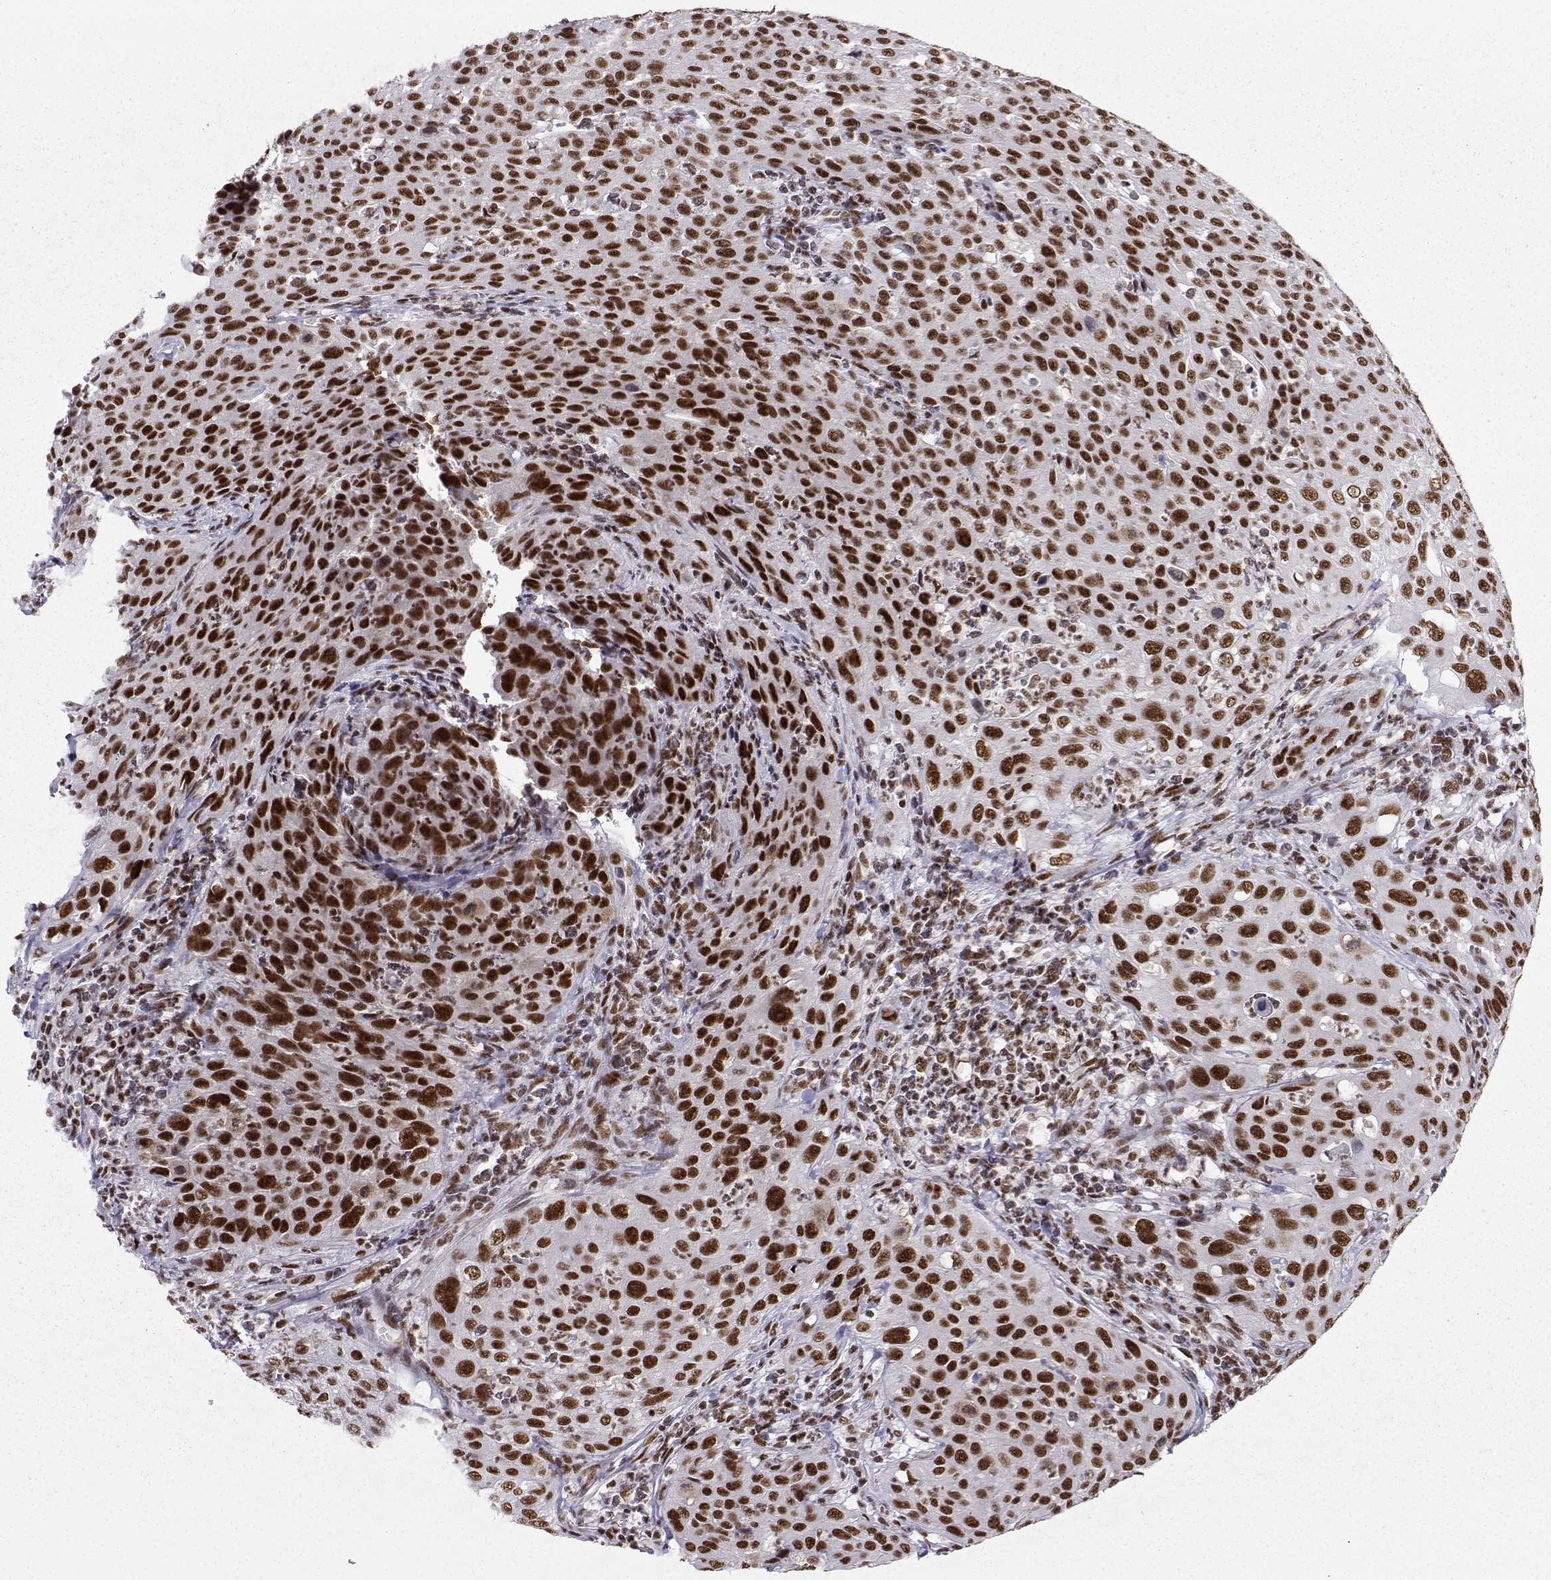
{"staining": {"intensity": "strong", "quantity": ">75%", "location": "nuclear"}, "tissue": "cervical cancer", "cell_type": "Tumor cells", "image_type": "cancer", "snomed": [{"axis": "morphology", "description": "Squamous cell carcinoma, NOS"}, {"axis": "topography", "description": "Cervix"}], "caption": "Cervical cancer was stained to show a protein in brown. There is high levels of strong nuclear expression in approximately >75% of tumor cells. (DAB (3,3'-diaminobenzidine) IHC with brightfield microscopy, high magnification).", "gene": "SNRPB2", "patient": {"sex": "female", "age": 26}}